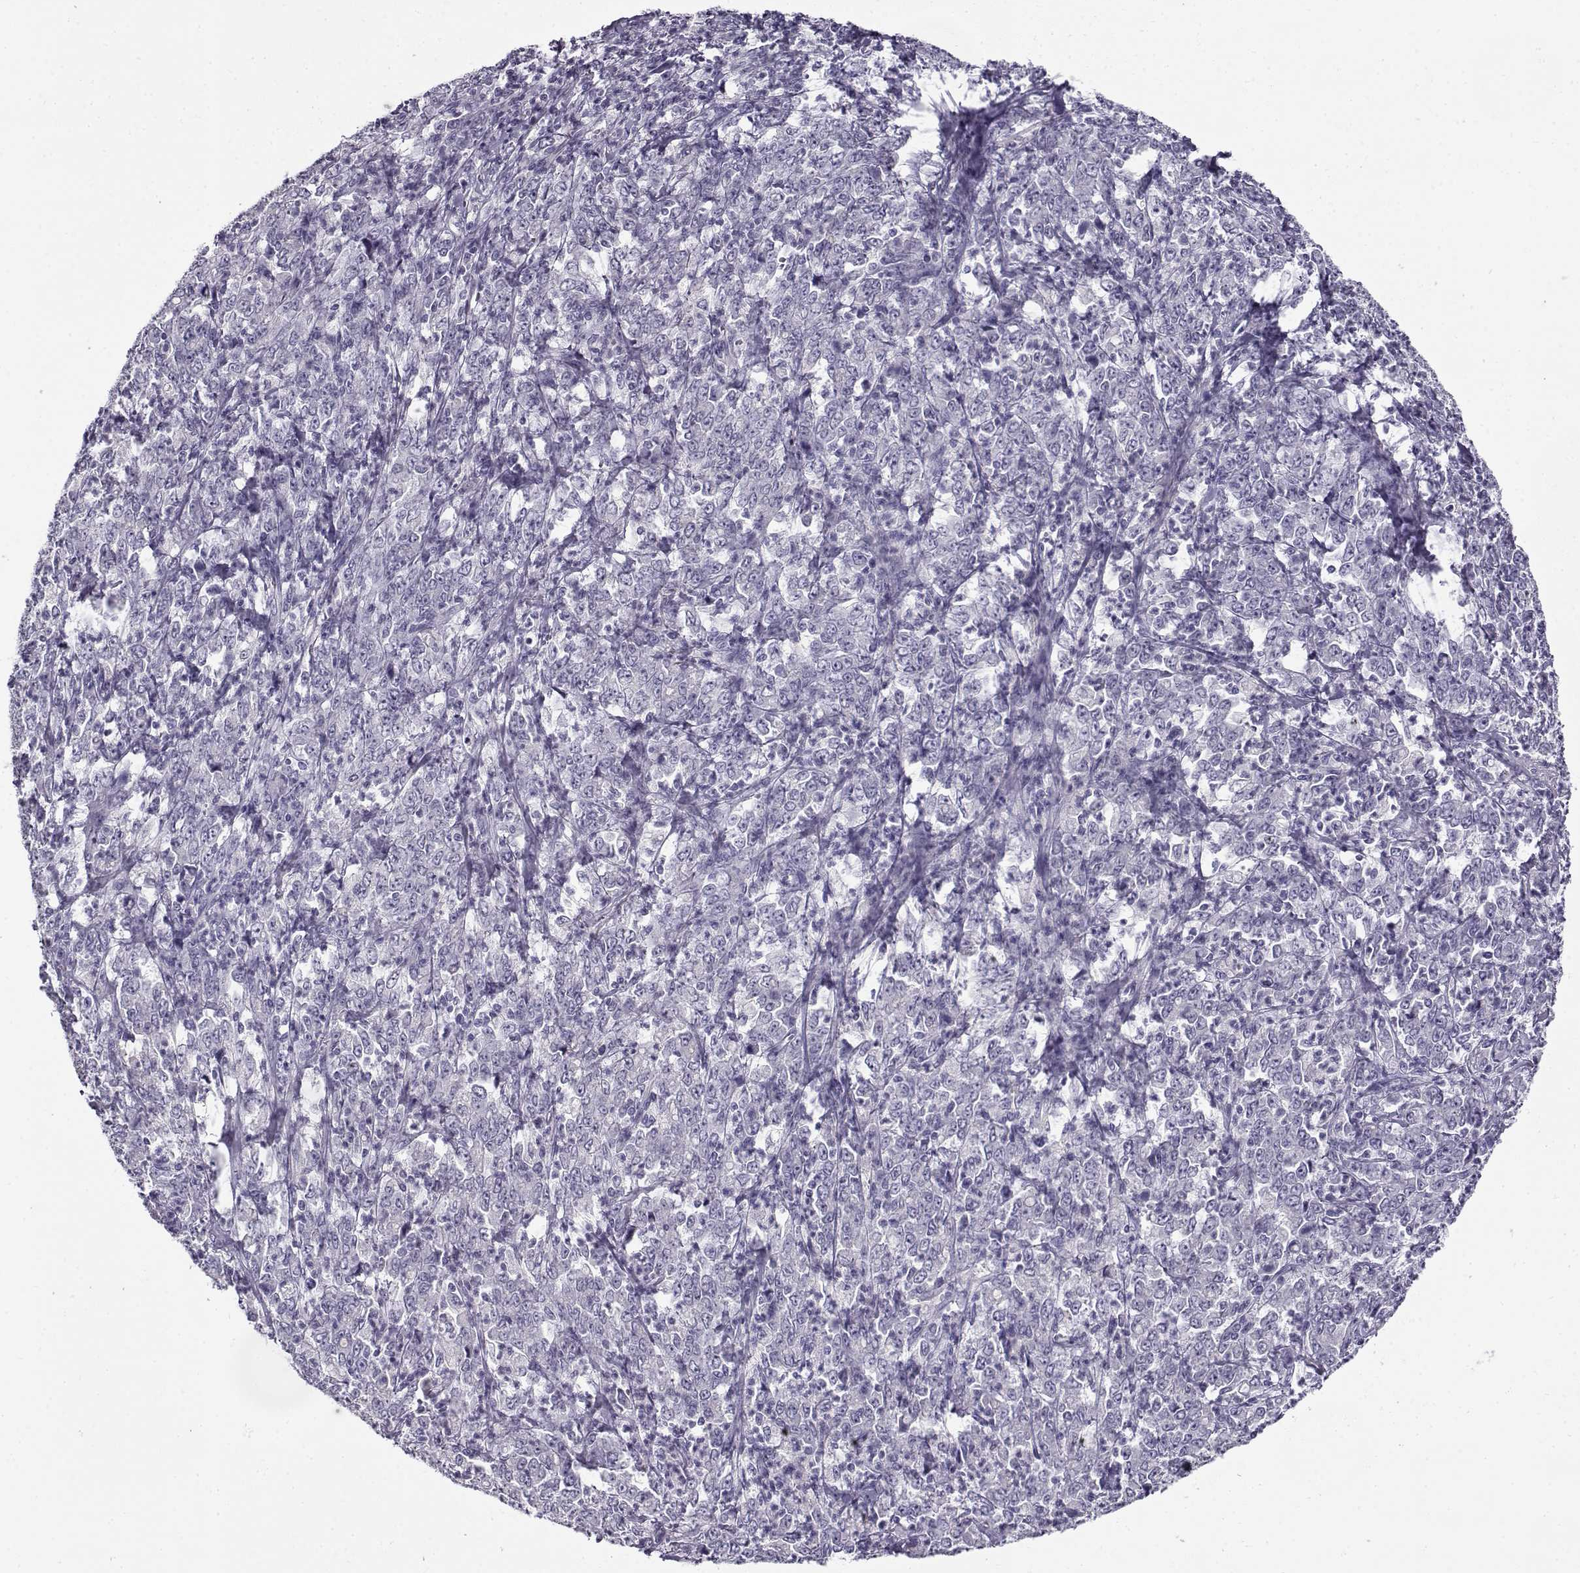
{"staining": {"intensity": "negative", "quantity": "none", "location": "none"}, "tissue": "stomach cancer", "cell_type": "Tumor cells", "image_type": "cancer", "snomed": [{"axis": "morphology", "description": "Adenocarcinoma, NOS"}, {"axis": "topography", "description": "Stomach, lower"}], "caption": "The micrograph demonstrates no significant staining in tumor cells of adenocarcinoma (stomach).", "gene": "GTSF1L", "patient": {"sex": "female", "age": 71}}